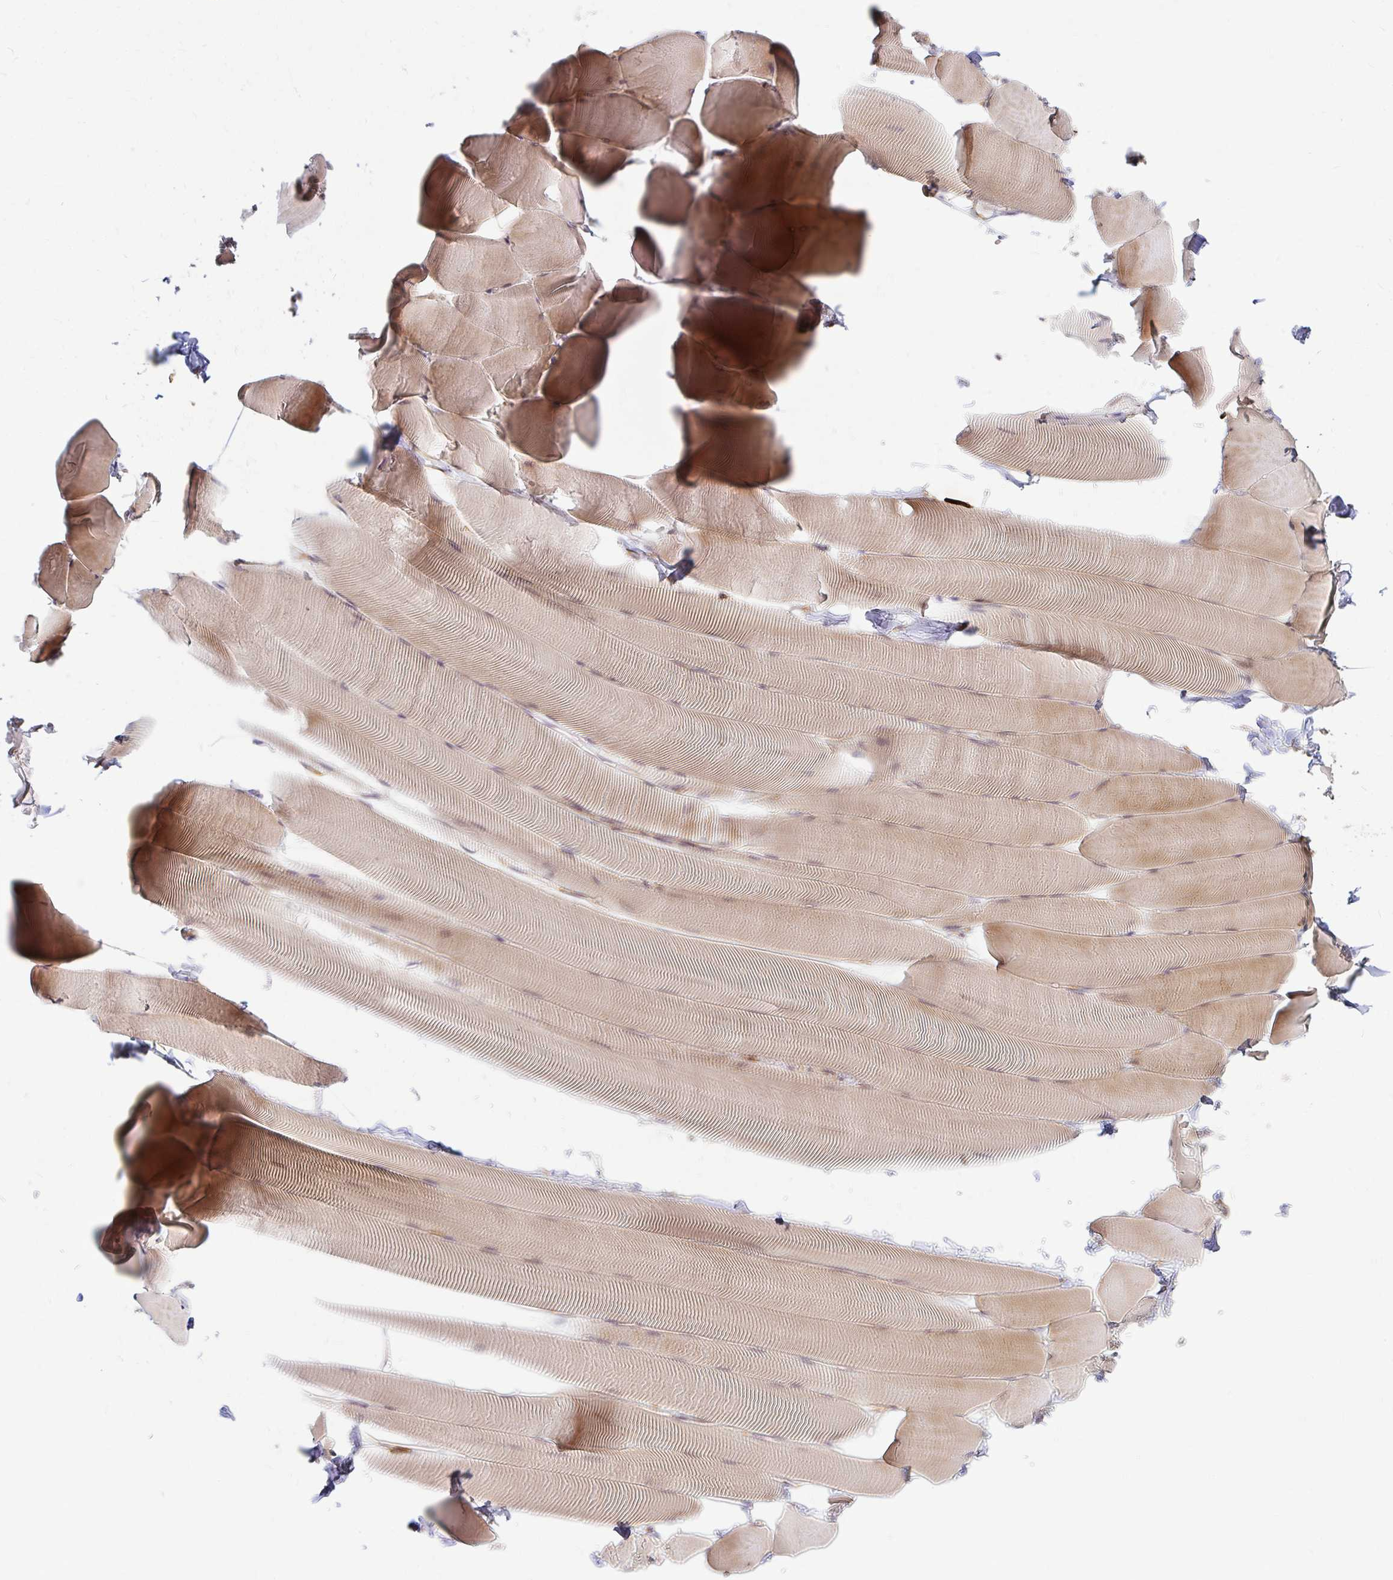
{"staining": {"intensity": "moderate", "quantity": ">75%", "location": "cytoplasmic/membranous,nuclear"}, "tissue": "skeletal muscle", "cell_type": "Myocytes", "image_type": "normal", "snomed": [{"axis": "morphology", "description": "Normal tissue, NOS"}, {"axis": "topography", "description": "Skeletal muscle"}], "caption": "Protein staining of benign skeletal muscle reveals moderate cytoplasmic/membranous,nuclear positivity in approximately >75% of myocytes.", "gene": "CAST", "patient": {"sex": "male", "age": 25}}